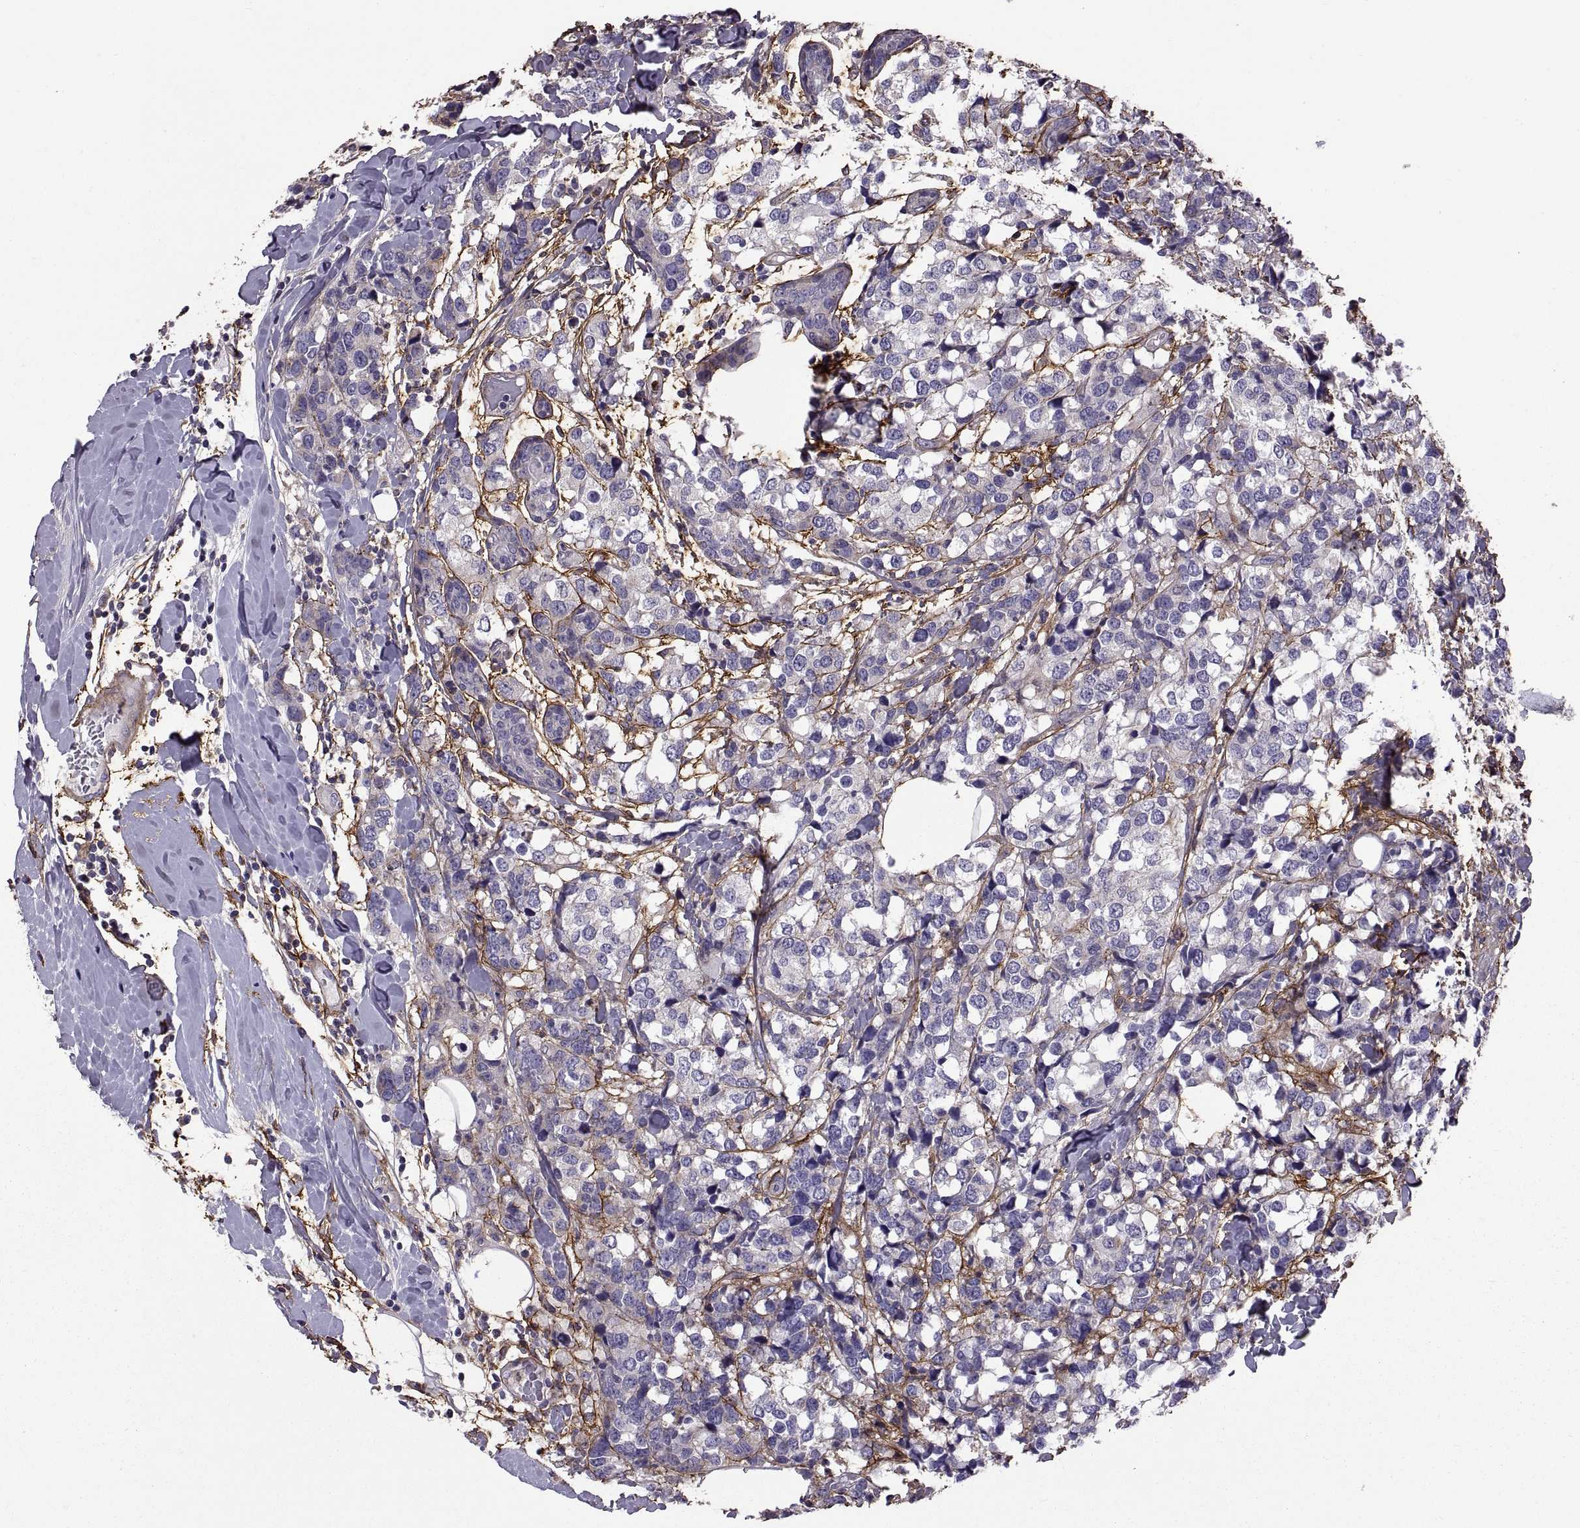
{"staining": {"intensity": "negative", "quantity": "none", "location": "none"}, "tissue": "breast cancer", "cell_type": "Tumor cells", "image_type": "cancer", "snomed": [{"axis": "morphology", "description": "Lobular carcinoma"}, {"axis": "topography", "description": "Breast"}], "caption": "The photomicrograph demonstrates no staining of tumor cells in breast cancer.", "gene": "EMILIN2", "patient": {"sex": "female", "age": 59}}